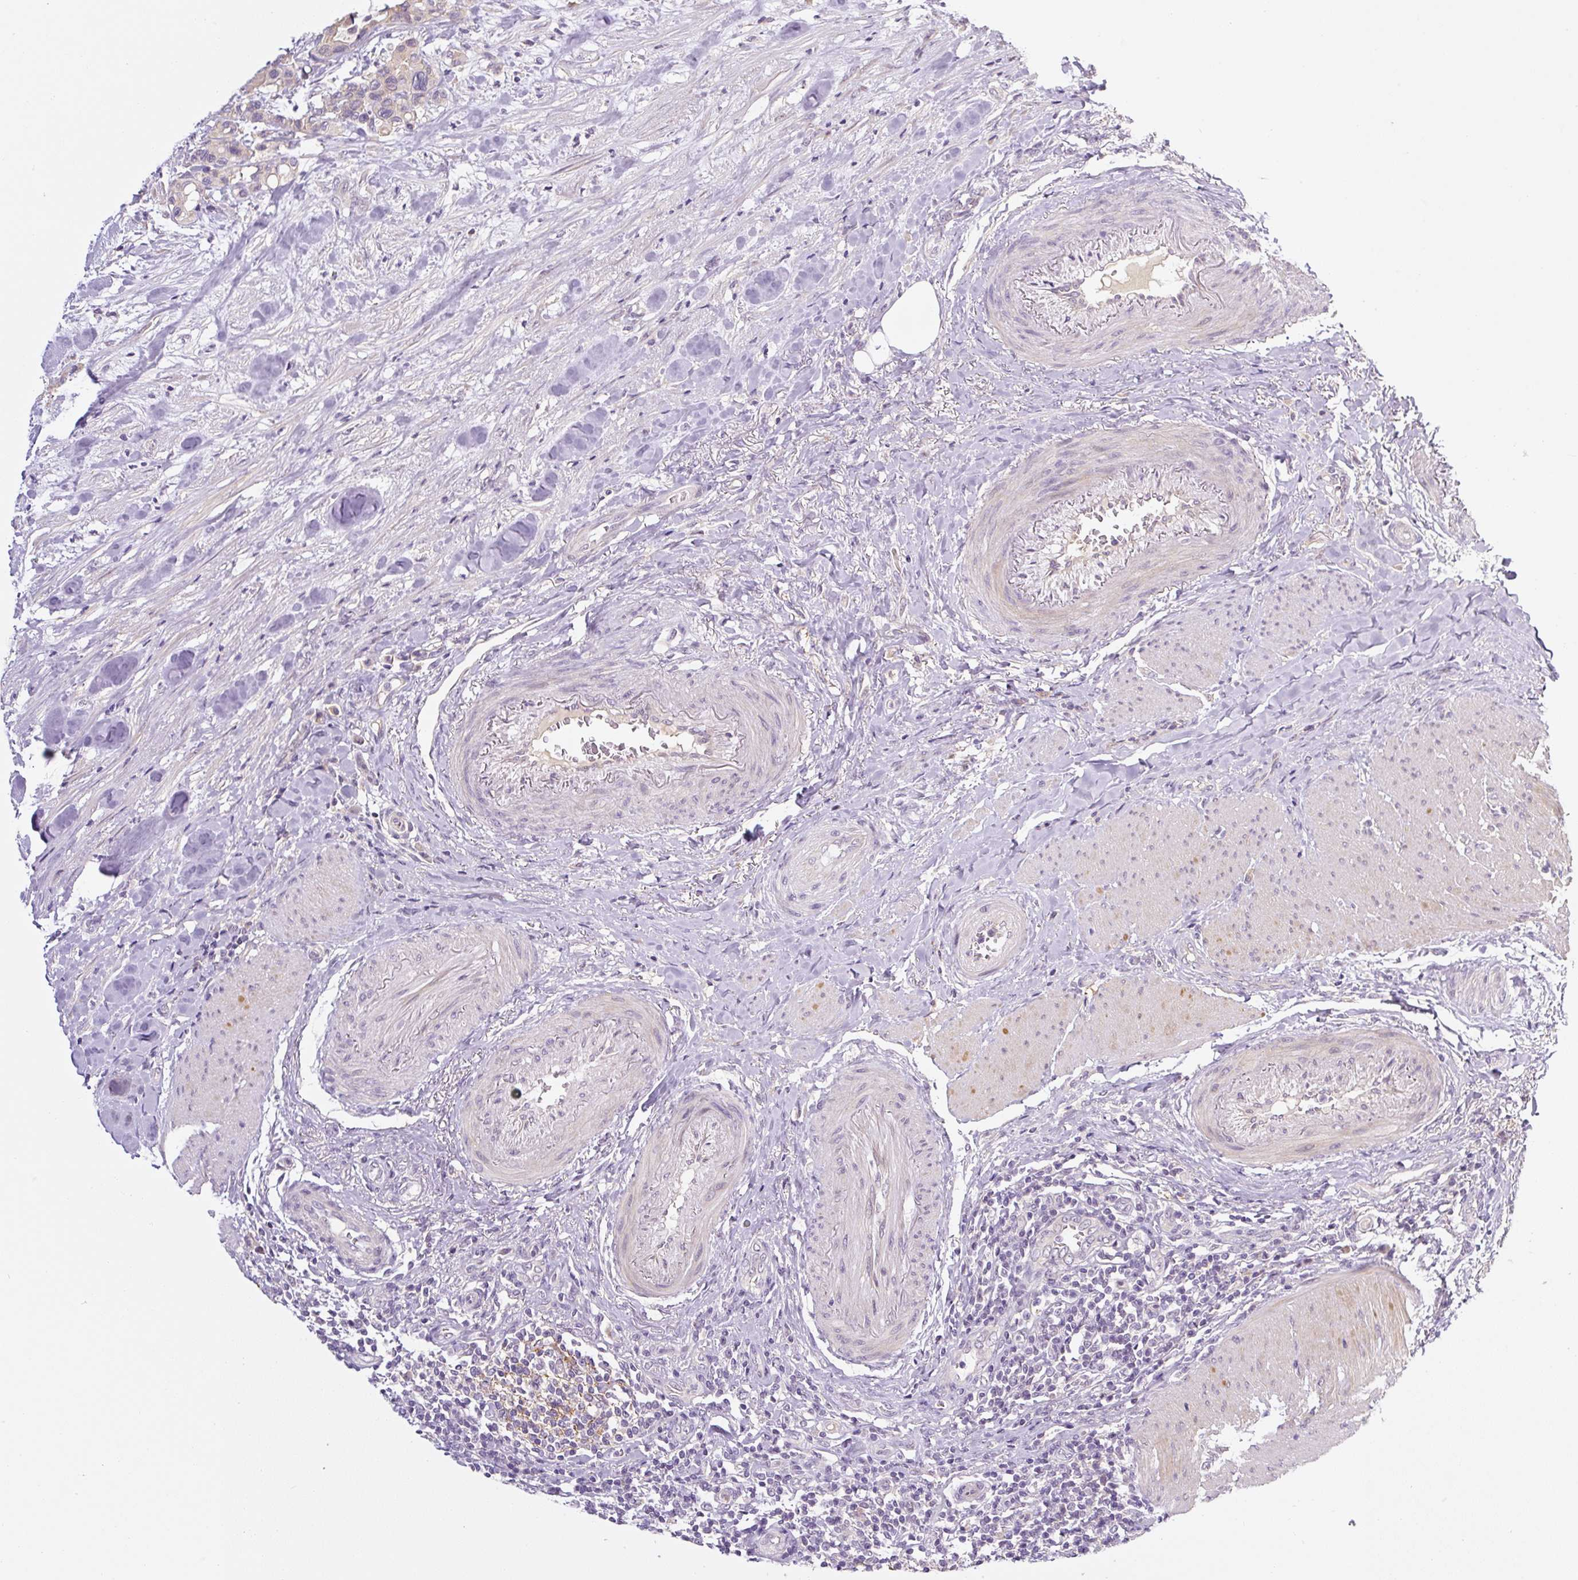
{"staining": {"intensity": "weak", "quantity": "<25%", "location": "cytoplasmic/membranous"}, "tissue": "colorectal cancer", "cell_type": "Tumor cells", "image_type": "cancer", "snomed": [{"axis": "morphology", "description": "Adenocarcinoma, NOS"}, {"axis": "topography", "description": "Colon"}], "caption": "The histopathology image demonstrates no significant positivity in tumor cells of colorectal cancer (adenocarcinoma).", "gene": "PRKAA2", "patient": {"sex": "male", "age": 82}}